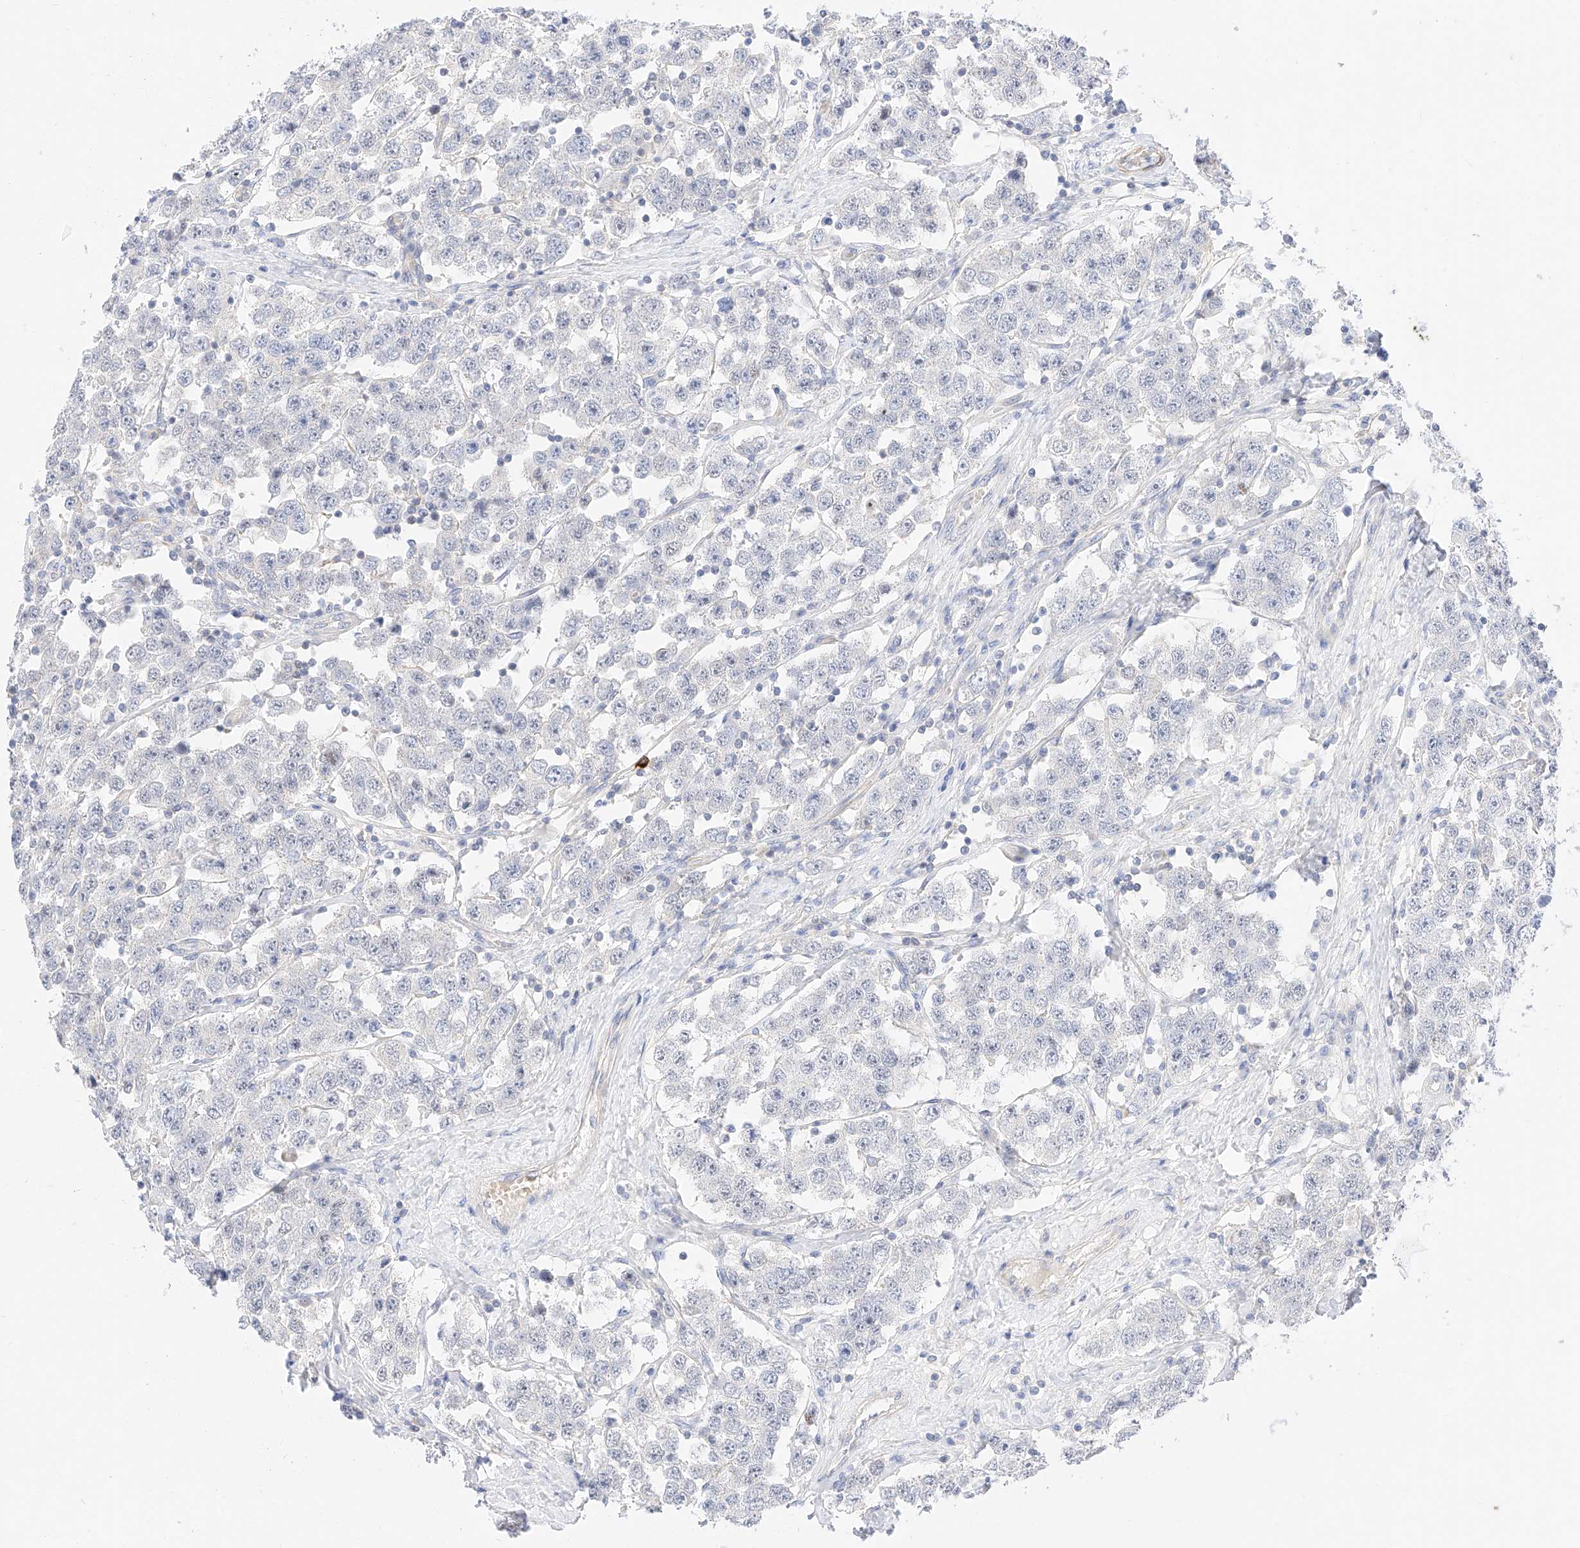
{"staining": {"intensity": "negative", "quantity": "none", "location": "none"}, "tissue": "testis cancer", "cell_type": "Tumor cells", "image_type": "cancer", "snomed": [{"axis": "morphology", "description": "Seminoma, NOS"}, {"axis": "topography", "description": "Testis"}], "caption": "Photomicrograph shows no significant protein positivity in tumor cells of testis cancer (seminoma).", "gene": "CDCP2", "patient": {"sex": "male", "age": 28}}